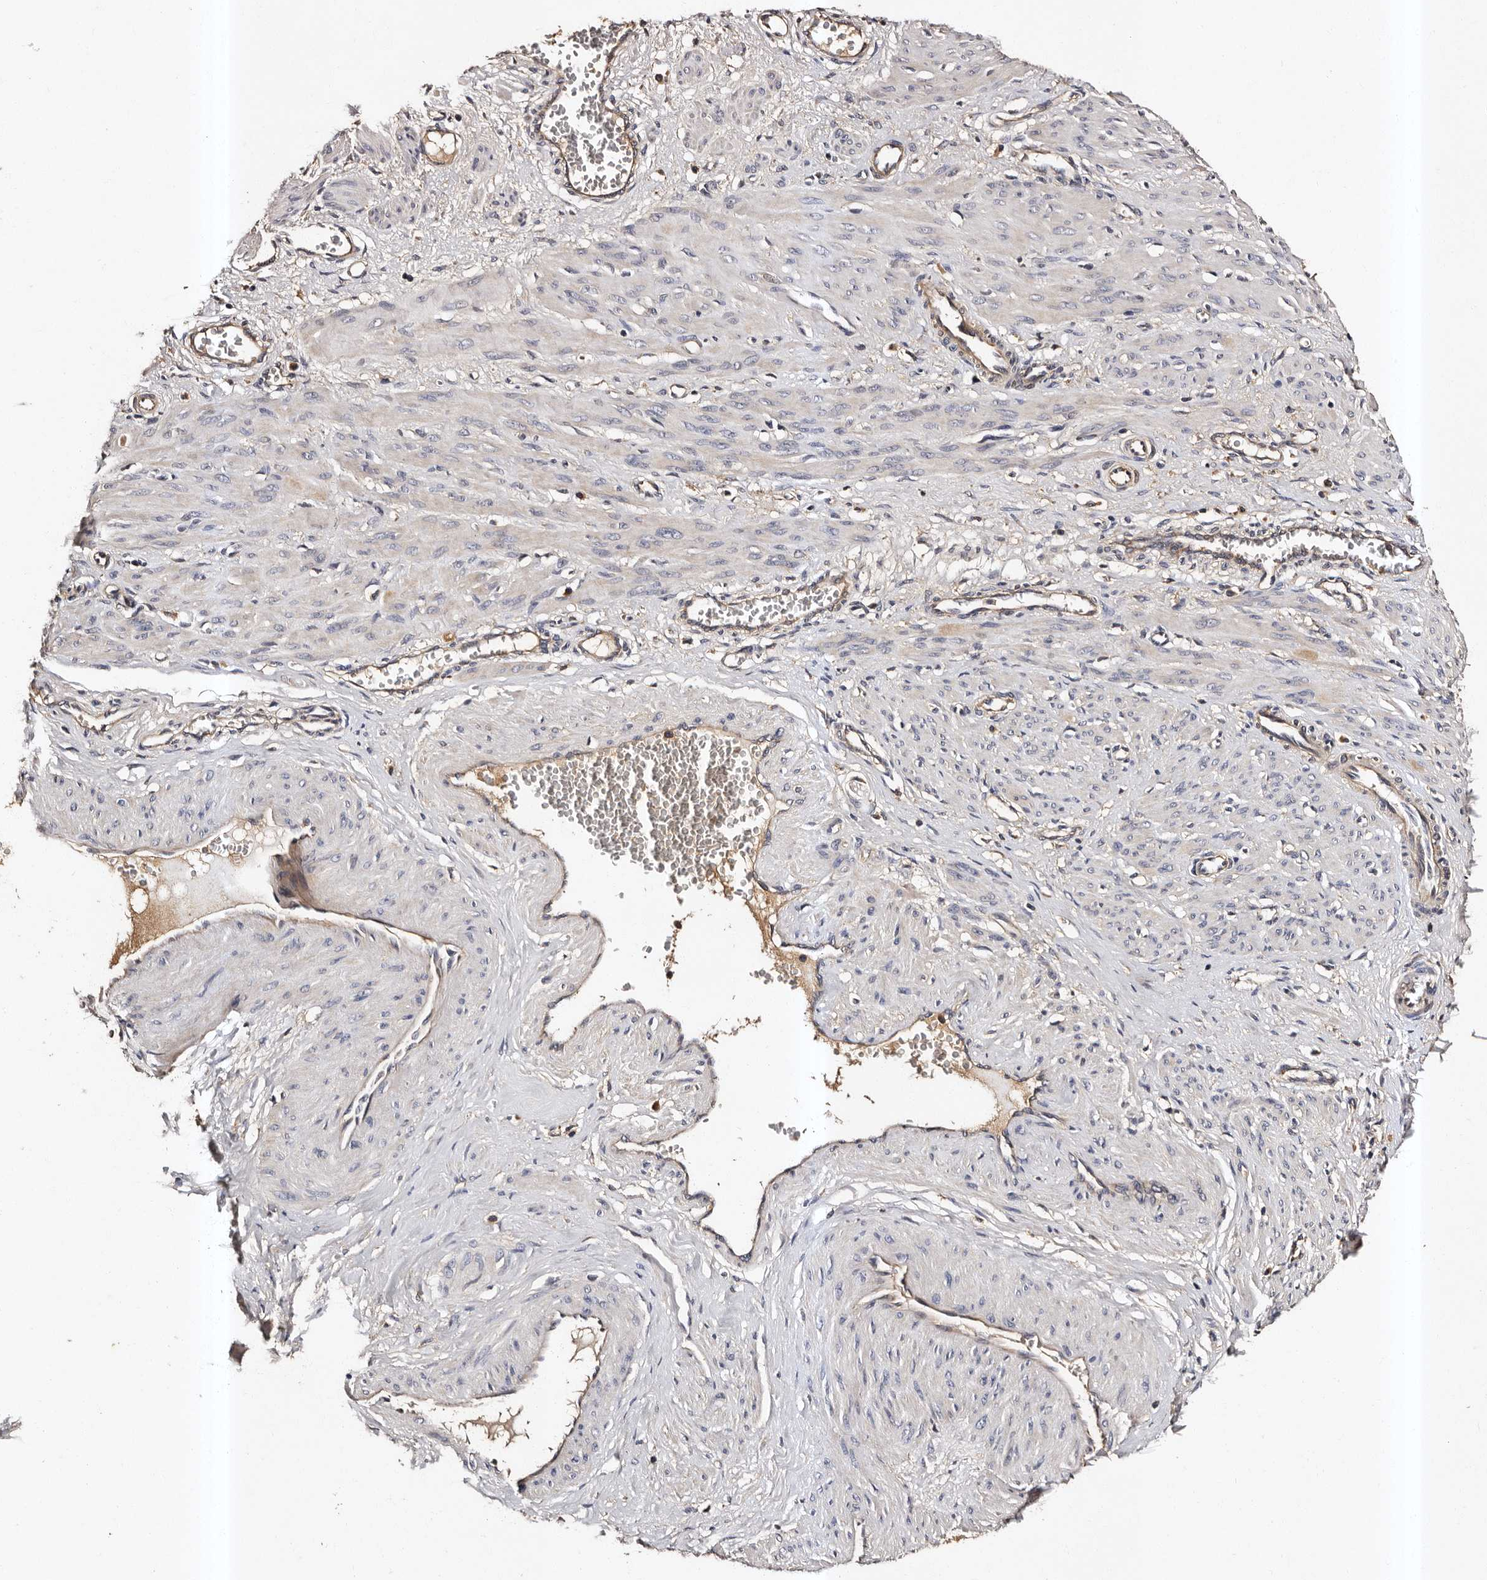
{"staining": {"intensity": "weak", "quantity": "25%-75%", "location": "cytoplasmic/membranous"}, "tissue": "smooth muscle", "cell_type": "Smooth muscle cells", "image_type": "normal", "snomed": [{"axis": "morphology", "description": "Normal tissue, NOS"}, {"axis": "topography", "description": "Endometrium"}], "caption": "A high-resolution micrograph shows immunohistochemistry staining of normal smooth muscle, which reveals weak cytoplasmic/membranous positivity in approximately 25%-75% of smooth muscle cells. (DAB IHC with brightfield microscopy, high magnification).", "gene": "ADCK5", "patient": {"sex": "female", "age": 33}}